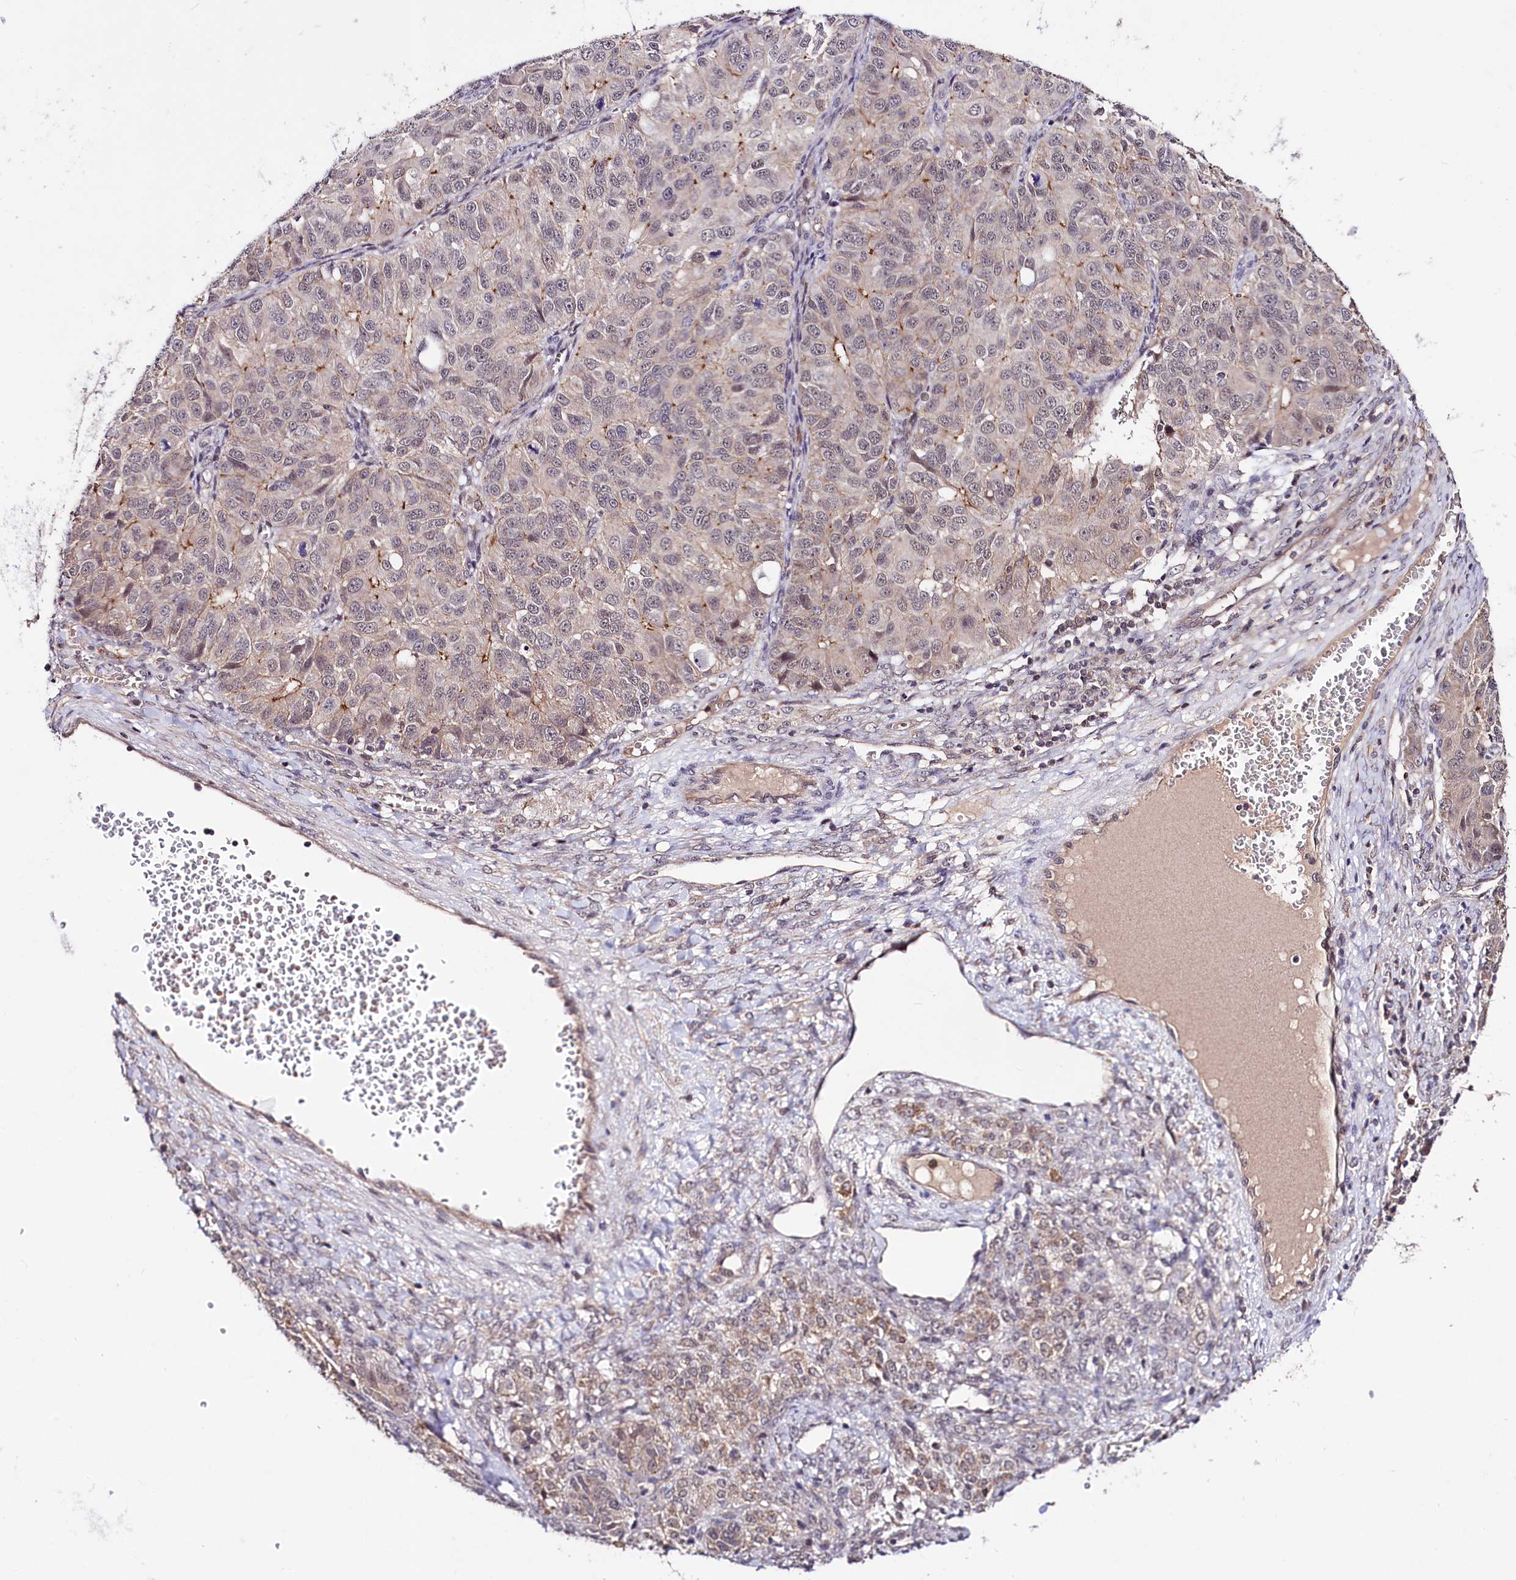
{"staining": {"intensity": "moderate", "quantity": "<25%", "location": "cytoplasmic/membranous"}, "tissue": "ovarian cancer", "cell_type": "Tumor cells", "image_type": "cancer", "snomed": [{"axis": "morphology", "description": "Carcinoma, endometroid"}, {"axis": "topography", "description": "Ovary"}], "caption": "Tumor cells exhibit low levels of moderate cytoplasmic/membranous expression in approximately <25% of cells in human endometroid carcinoma (ovarian). (Brightfield microscopy of DAB IHC at high magnification).", "gene": "TAFAZZIN", "patient": {"sex": "female", "age": 51}}